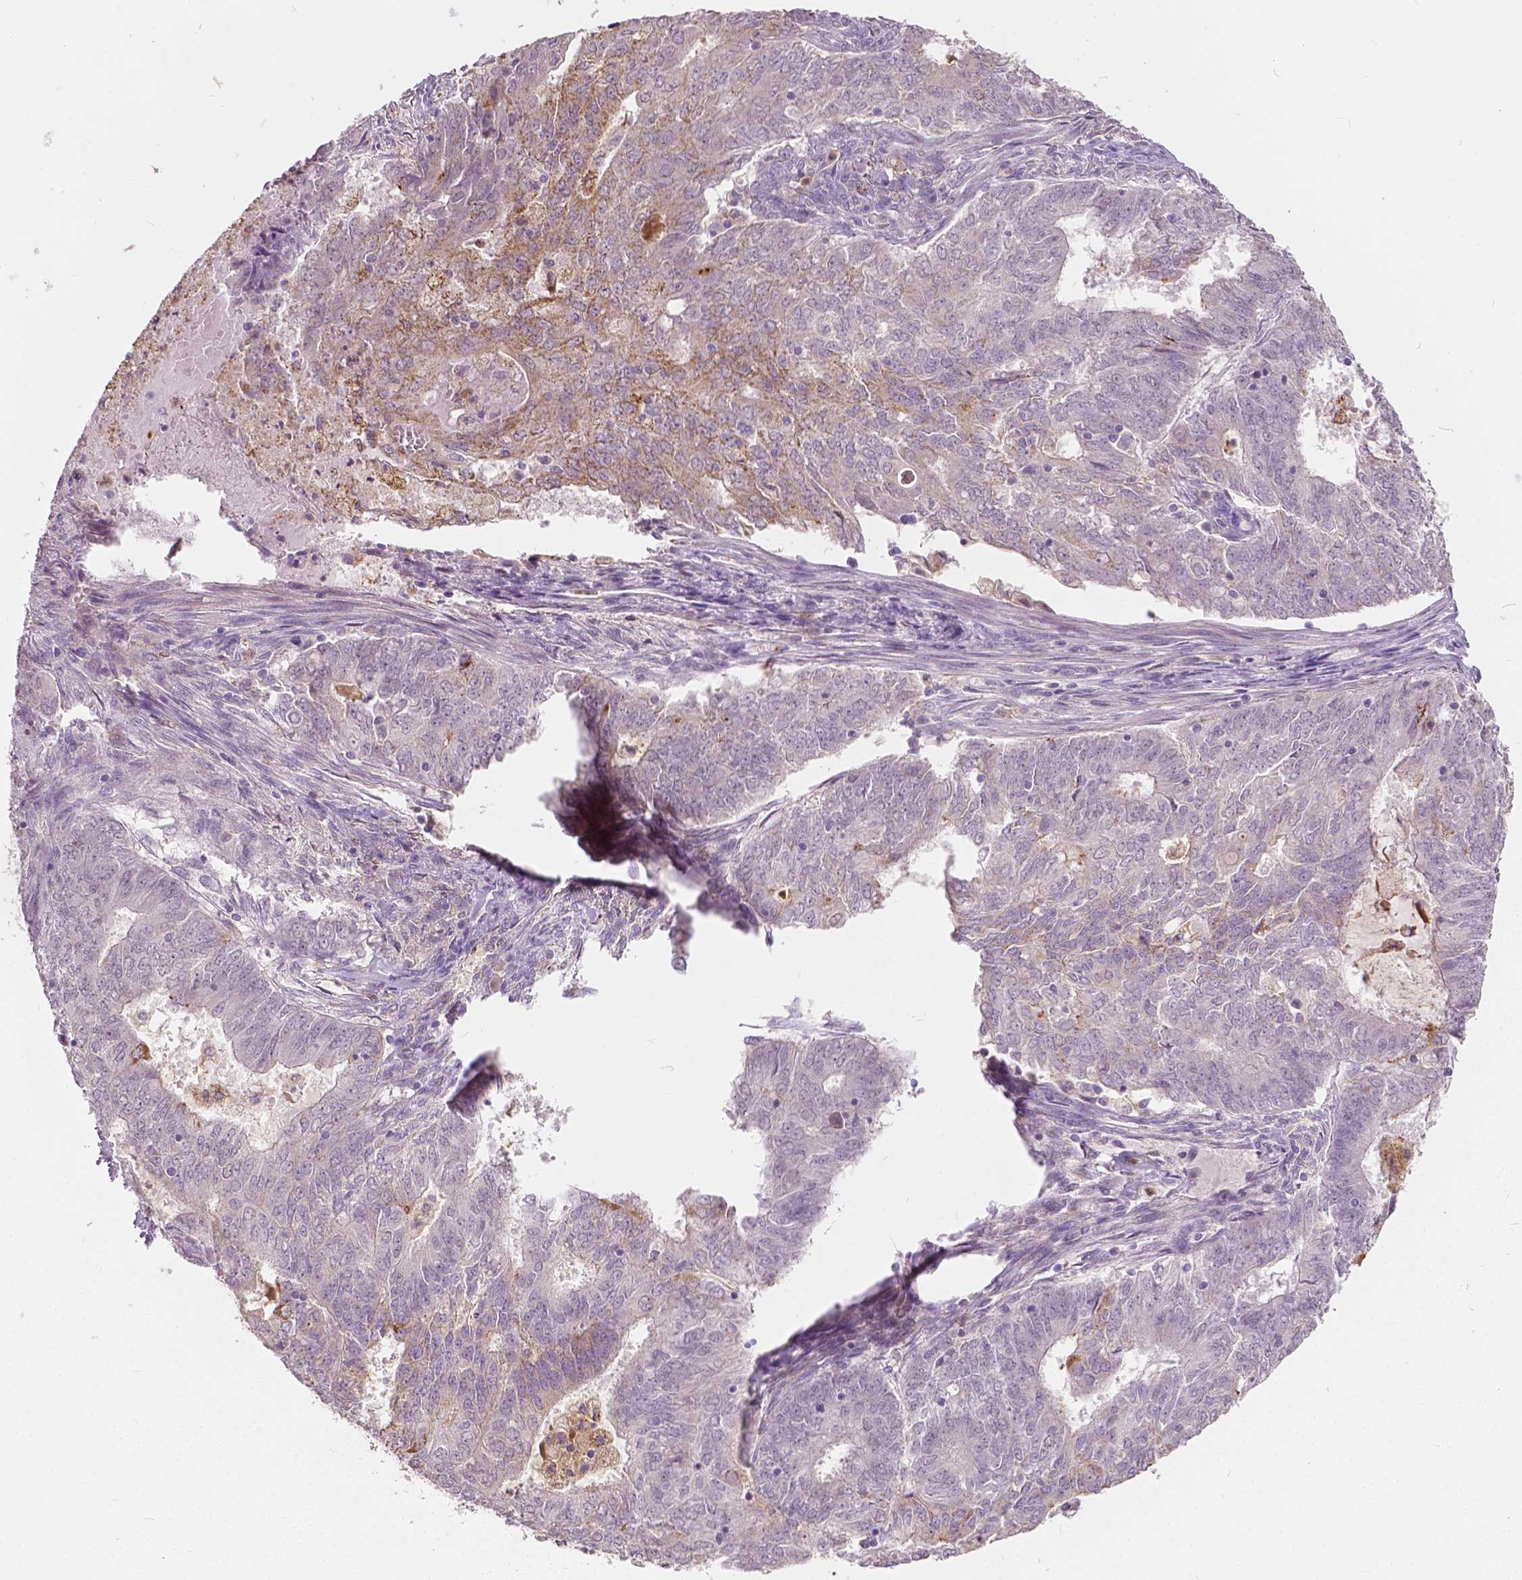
{"staining": {"intensity": "weak", "quantity": "25%-75%", "location": "cytoplasmic/membranous,nuclear"}, "tissue": "endometrial cancer", "cell_type": "Tumor cells", "image_type": "cancer", "snomed": [{"axis": "morphology", "description": "Adenocarcinoma, NOS"}, {"axis": "topography", "description": "Endometrium"}], "caption": "Tumor cells display low levels of weak cytoplasmic/membranous and nuclear expression in approximately 25%-75% of cells in endometrial cancer (adenocarcinoma).", "gene": "DLX6", "patient": {"sex": "female", "age": 62}}